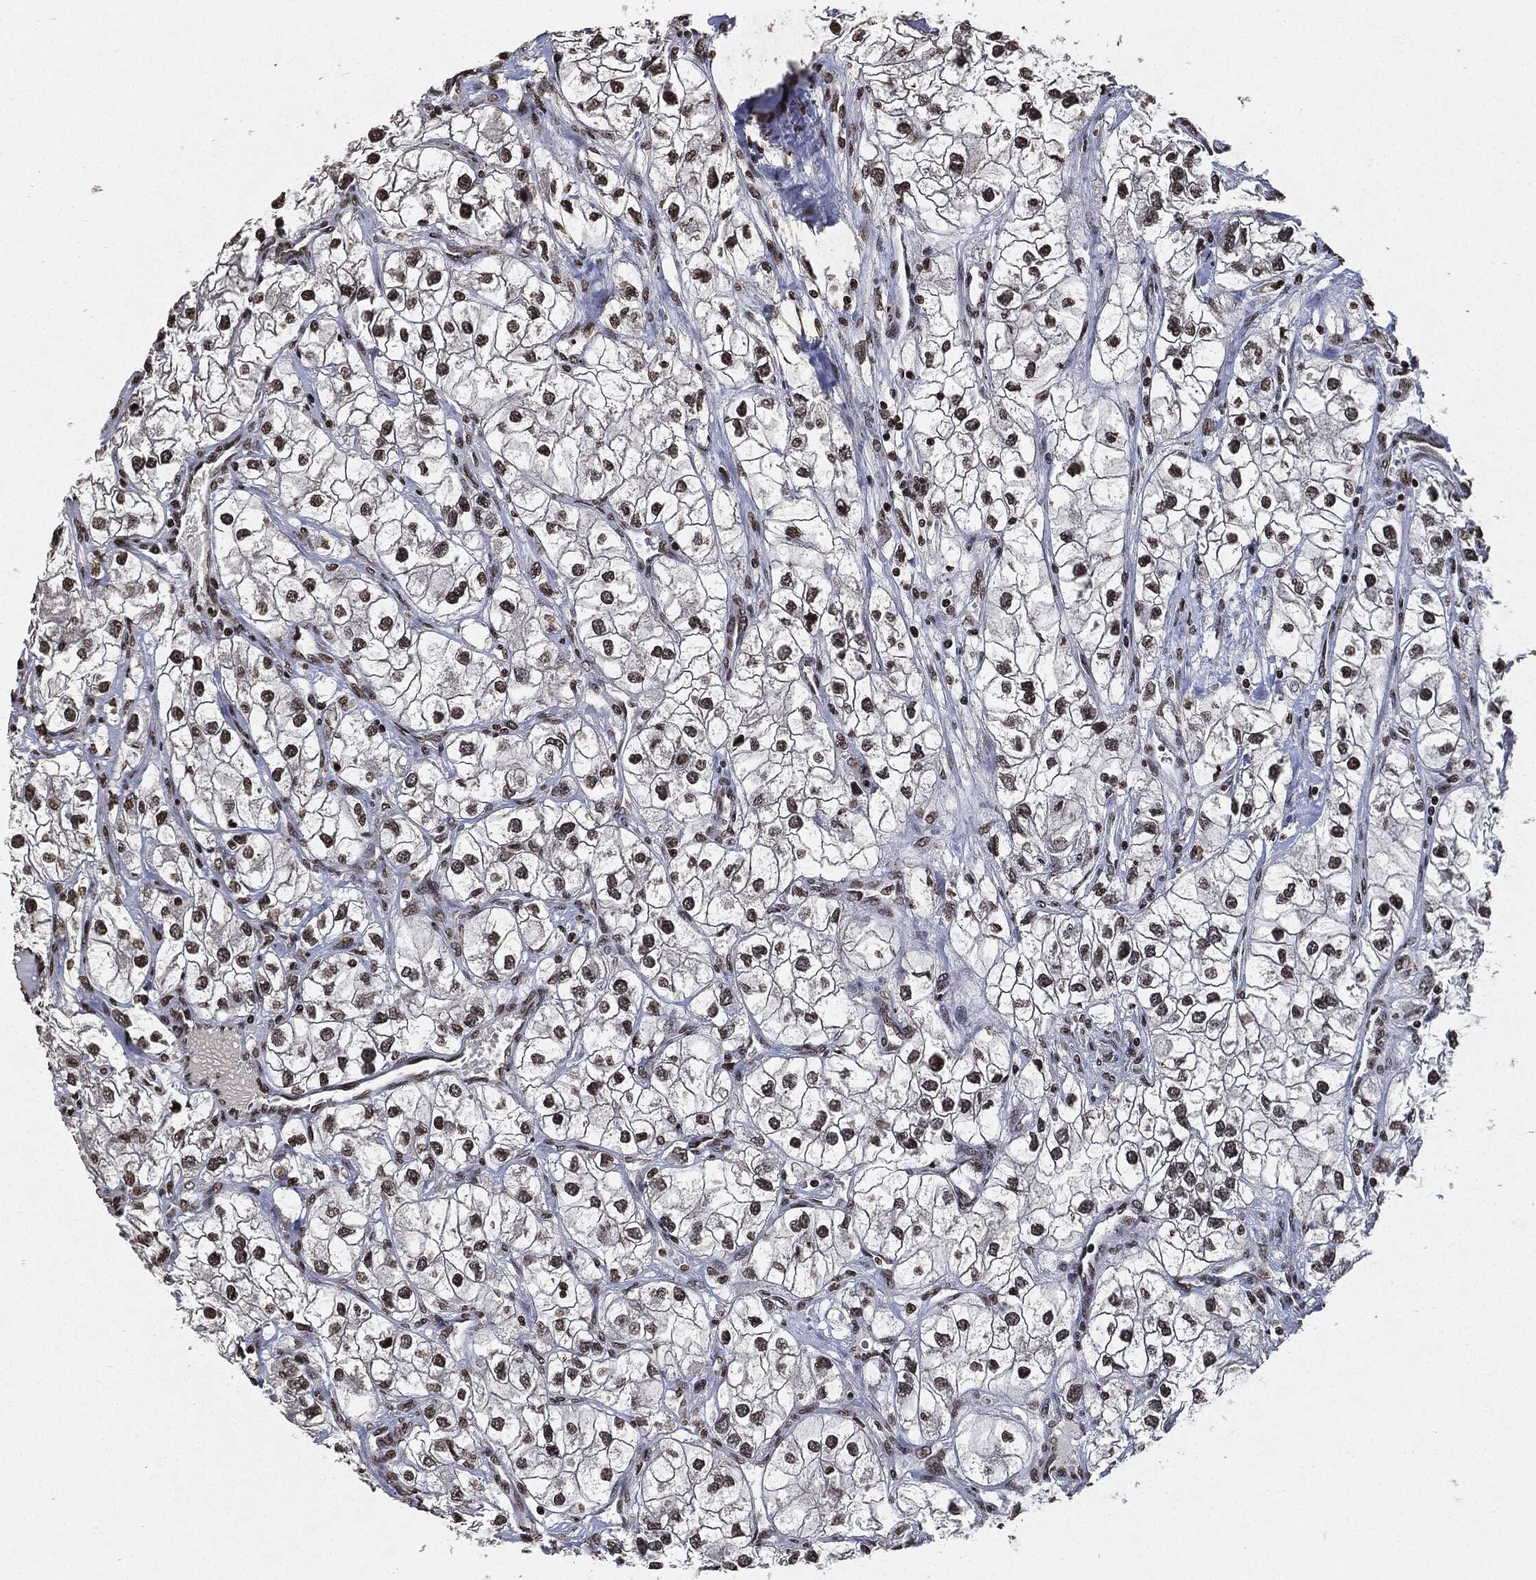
{"staining": {"intensity": "moderate", "quantity": ">75%", "location": "nuclear"}, "tissue": "renal cancer", "cell_type": "Tumor cells", "image_type": "cancer", "snomed": [{"axis": "morphology", "description": "Adenocarcinoma, NOS"}, {"axis": "topography", "description": "Kidney"}], "caption": "This is an image of IHC staining of renal cancer, which shows moderate expression in the nuclear of tumor cells.", "gene": "JUN", "patient": {"sex": "male", "age": 59}}